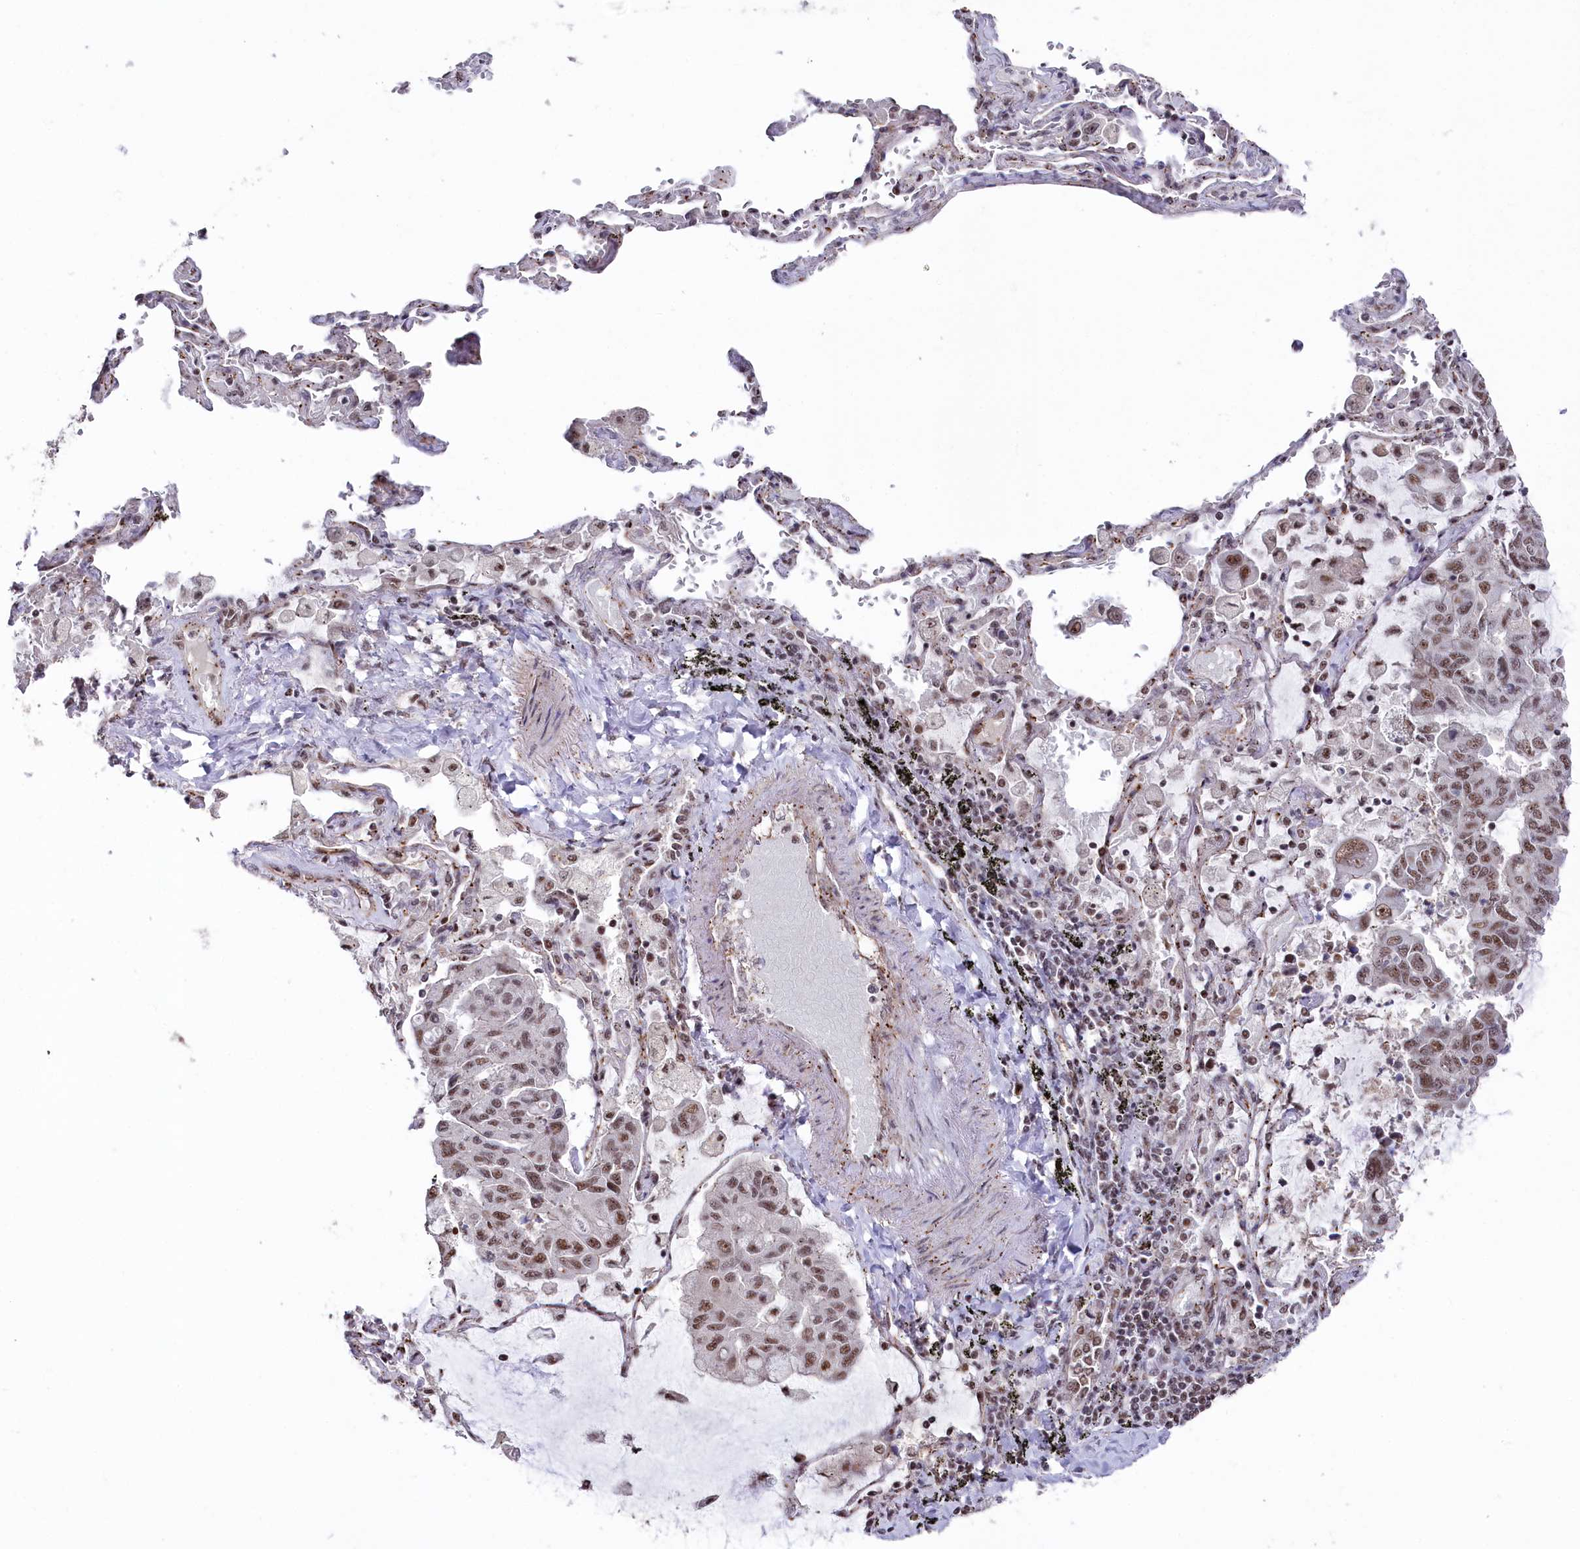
{"staining": {"intensity": "moderate", "quantity": ">75%", "location": "nuclear"}, "tissue": "lung cancer", "cell_type": "Tumor cells", "image_type": "cancer", "snomed": [{"axis": "morphology", "description": "Adenocarcinoma, NOS"}, {"axis": "topography", "description": "Lung"}], "caption": "Lung adenocarcinoma tissue reveals moderate nuclear staining in about >75% of tumor cells", "gene": "POLR2H", "patient": {"sex": "male", "age": 64}}